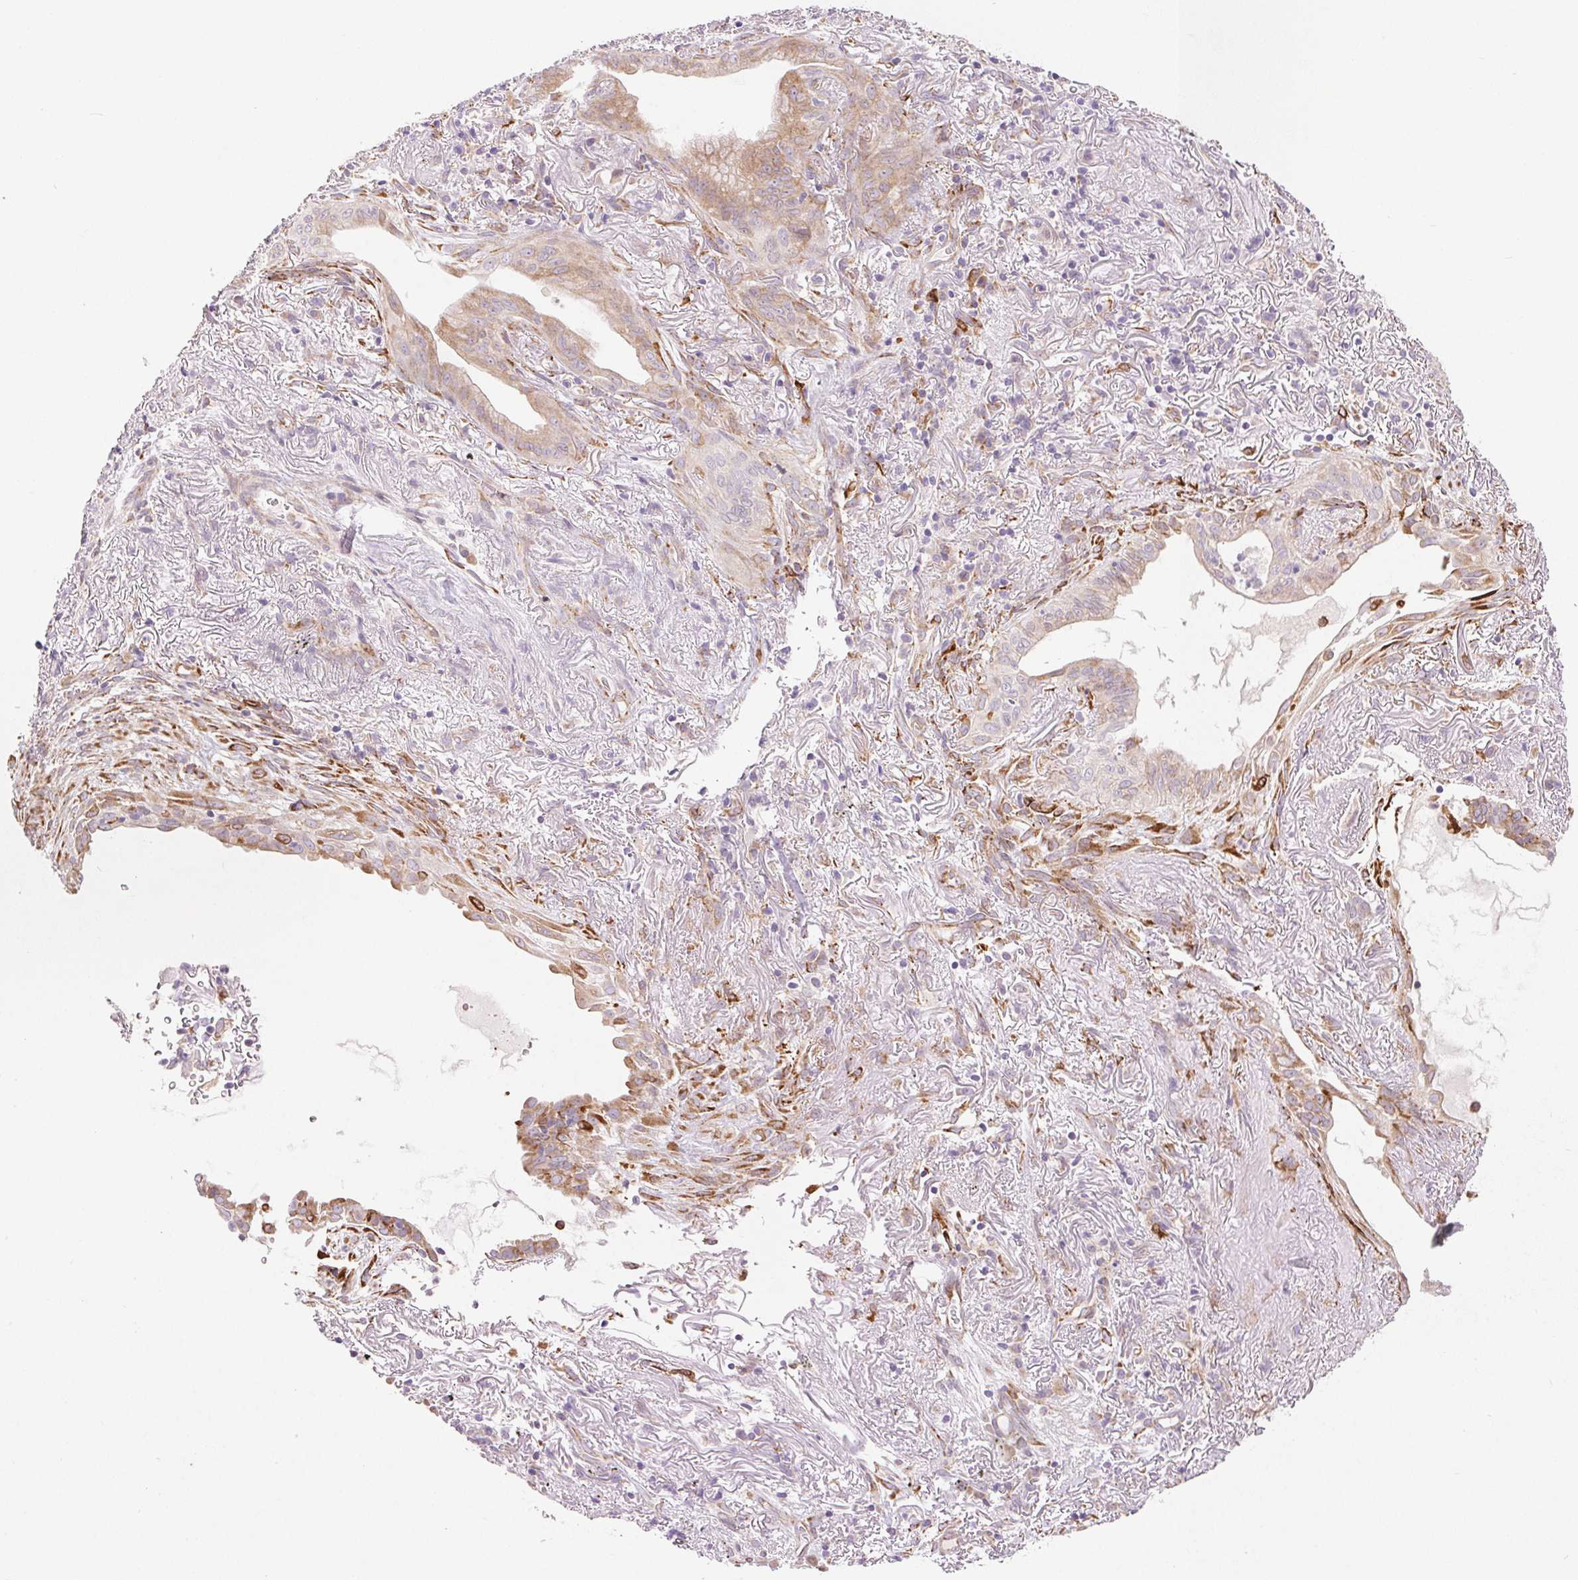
{"staining": {"intensity": "weak", "quantity": "25%-75%", "location": "cytoplasmic/membranous"}, "tissue": "lung cancer", "cell_type": "Tumor cells", "image_type": "cancer", "snomed": [{"axis": "morphology", "description": "Adenocarcinoma, NOS"}, {"axis": "topography", "description": "Lung"}], "caption": "A brown stain shows weak cytoplasmic/membranous positivity of a protein in human lung cancer tumor cells.", "gene": "METTL17", "patient": {"sex": "male", "age": 77}}